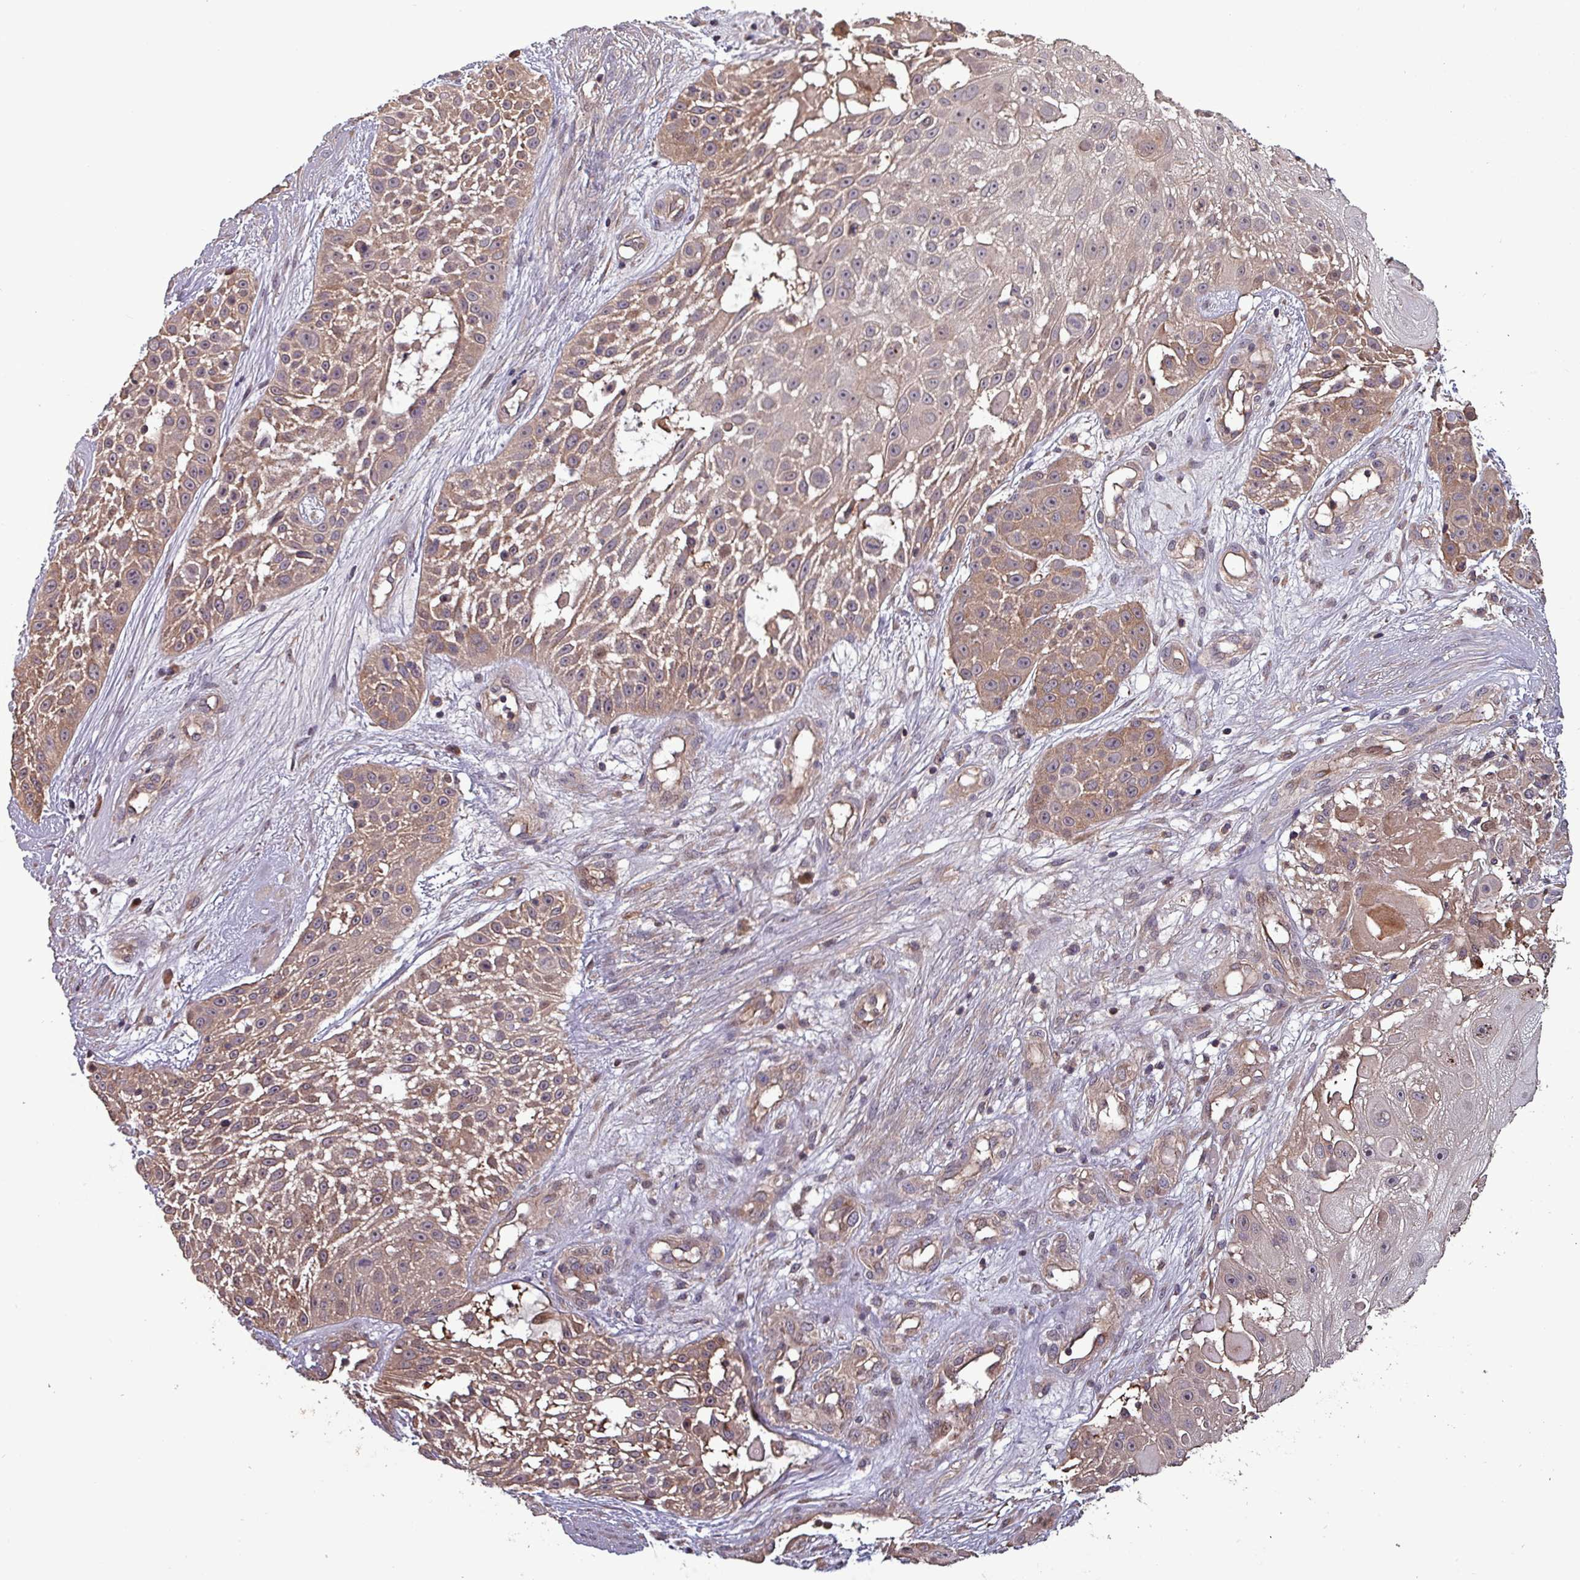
{"staining": {"intensity": "moderate", "quantity": "25%-75%", "location": "cytoplasmic/membranous"}, "tissue": "skin cancer", "cell_type": "Tumor cells", "image_type": "cancer", "snomed": [{"axis": "morphology", "description": "Squamous cell carcinoma, NOS"}, {"axis": "topography", "description": "Skin"}], "caption": "High-magnification brightfield microscopy of squamous cell carcinoma (skin) stained with DAB (3,3'-diaminobenzidine) (brown) and counterstained with hematoxylin (blue). tumor cells exhibit moderate cytoplasmic/membranous expression is seen in about25%-75% of cells. Nuclei are stained in blue.", "gene": "PAFAH1B2", "patient": {"sex": "female", "age": 86}}